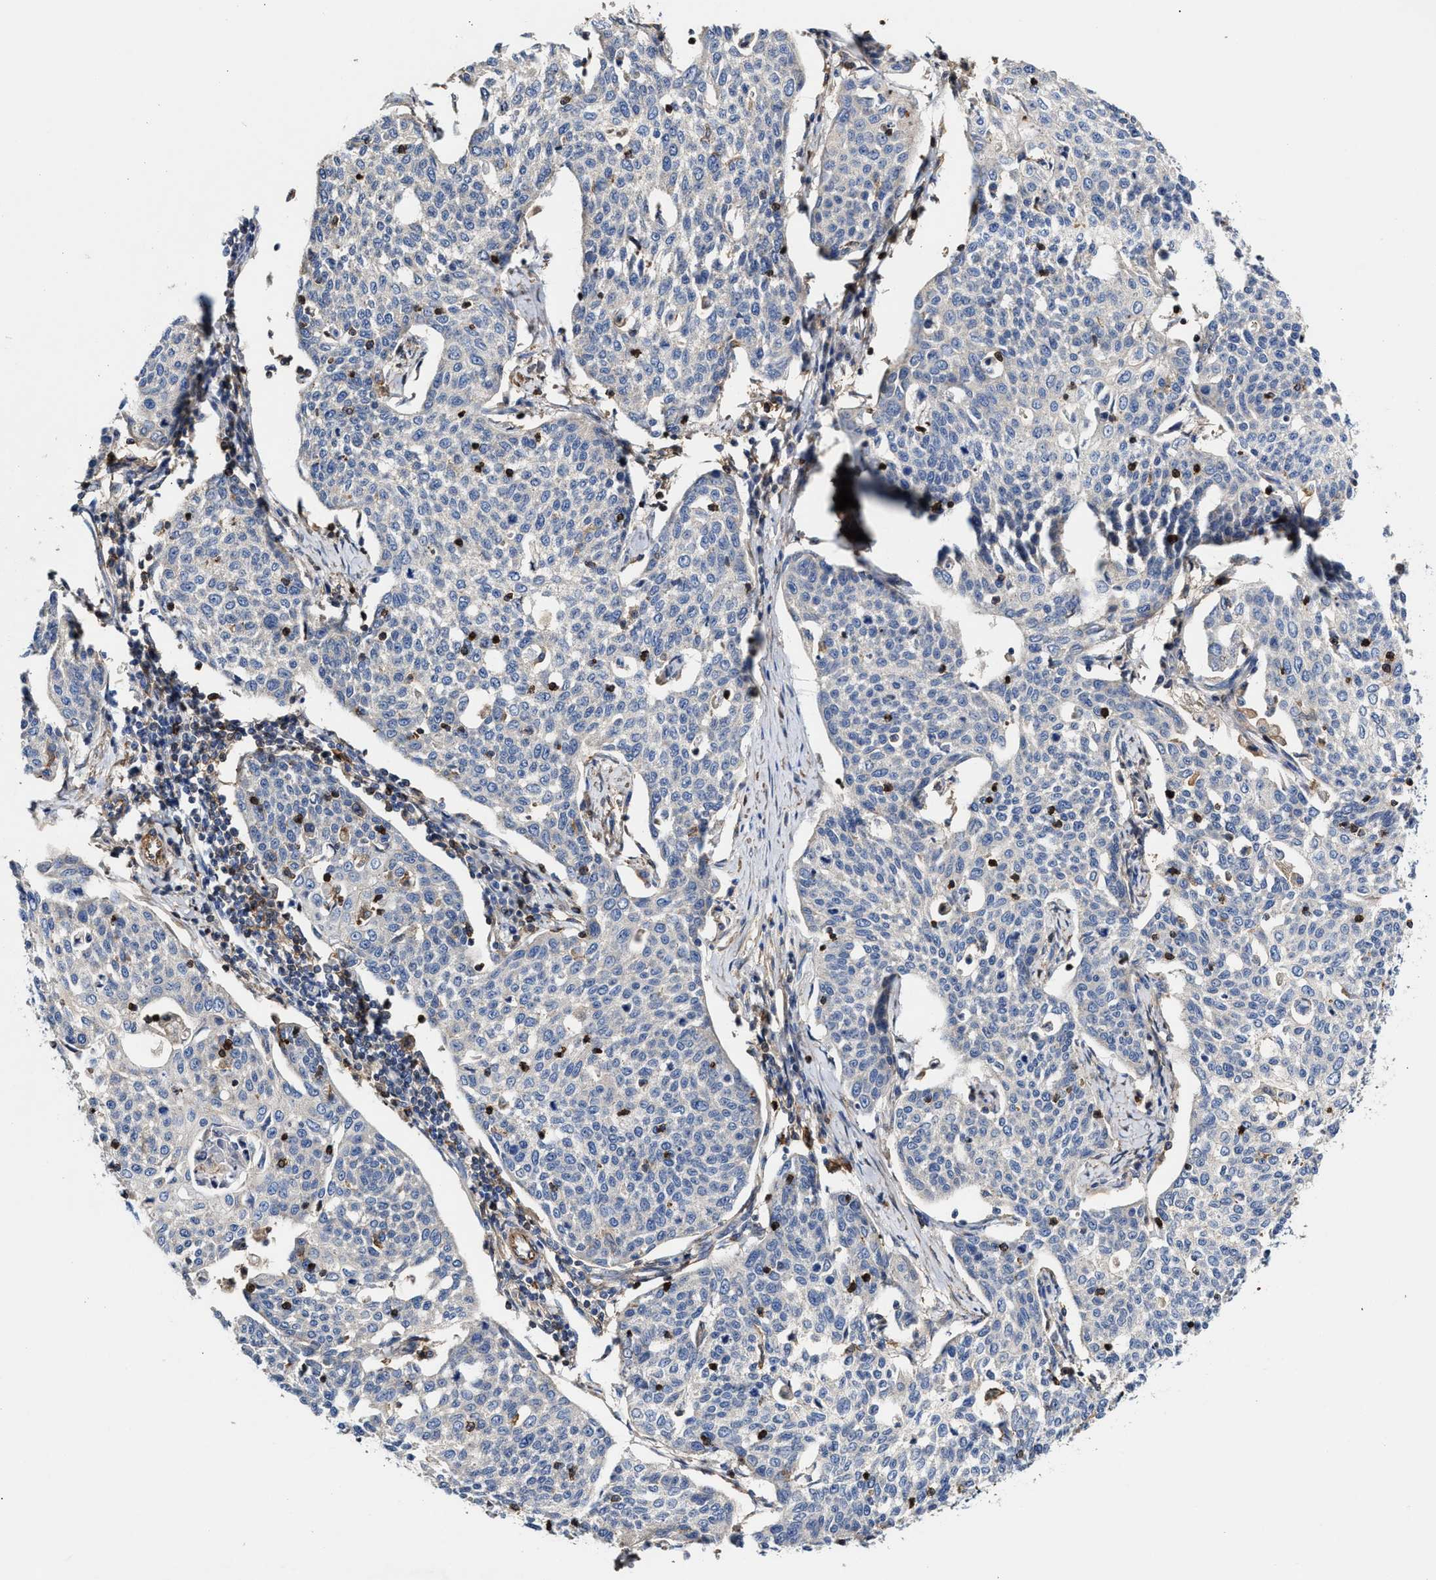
{"staining": {"intensity": "negative", "quantity": "none", "location": "none"}, "tissue": "cervical cancer", "cell_type": "Tumor cells", "image_type": "cancer", "snomed": [{"axis": "morphology", "description": "Squamous cell carcinoma, NOS"}, {"axis": "topography", "description": "Cervix"}], "caption": "A high-resolution photomicrograph shows immunohistochemistry staining of cervical cancer (squamous cell carcinoma), which displays no significant staining in tumor cells.", "gene": "HS3ST5", "patient": {"sex": "female", "age": 34}}